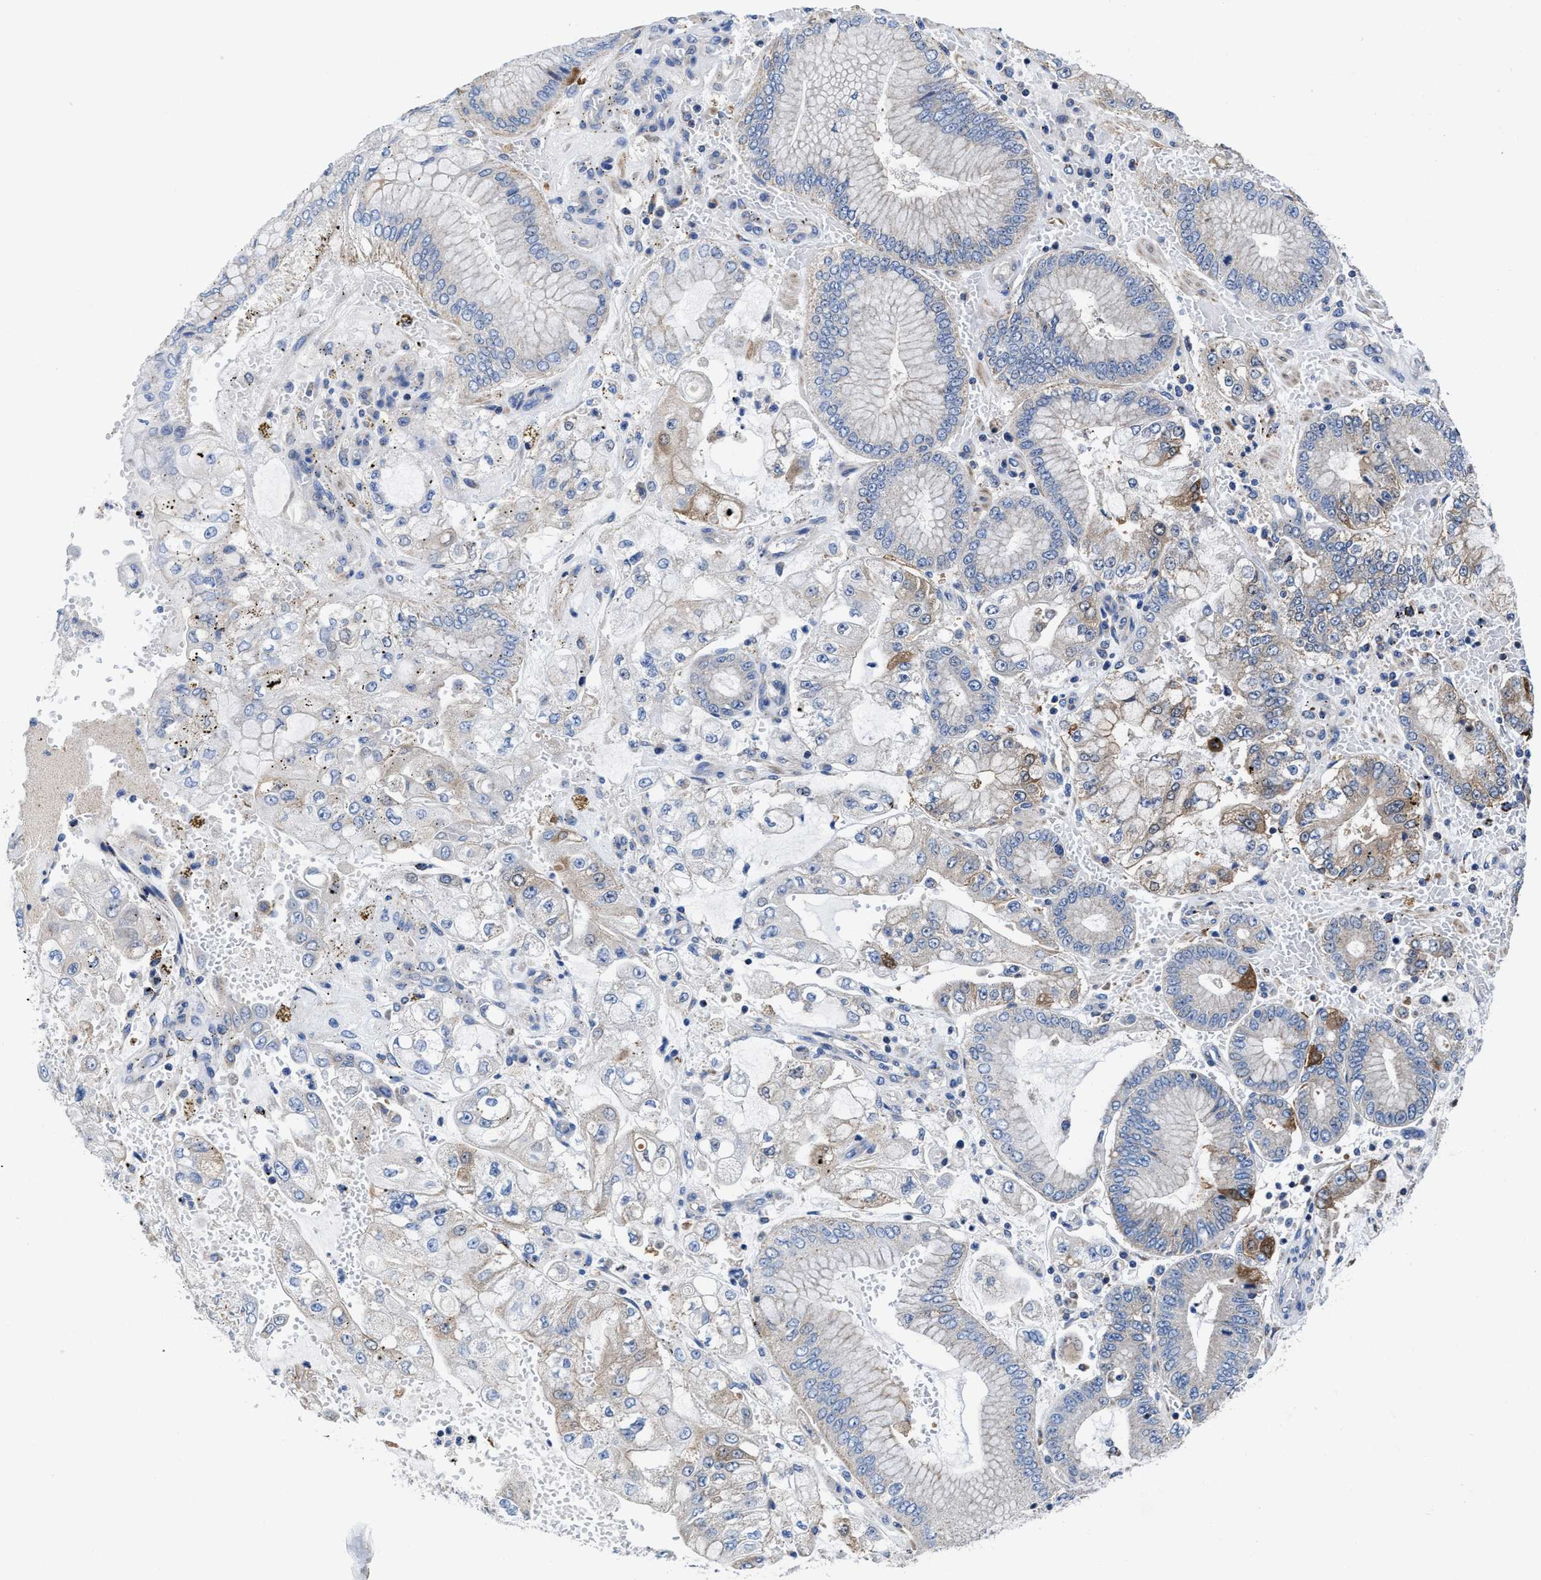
{"staining": {"intensity": "weak", "quantity": "25%-75%", "location": "cytoplasmic/membranous"}, "tissue": "stomach cancer", "cell_type": "Tumor cells", "image_type": "cancer", "snomed": [{"axis": "morphology", "description": "Adenocarcinoma, NOS"}, {"axis": "topography", "description": "Stomach"}], "caption": "Protein expression analysis of human stomach cancer (adenocarcinoma) reveals weak cytoplasmic/membranous positivity in about 25%-75% of tumor cells.", "gene": "TMEM30A", "patient": {"sex": "male", "age": 76}}